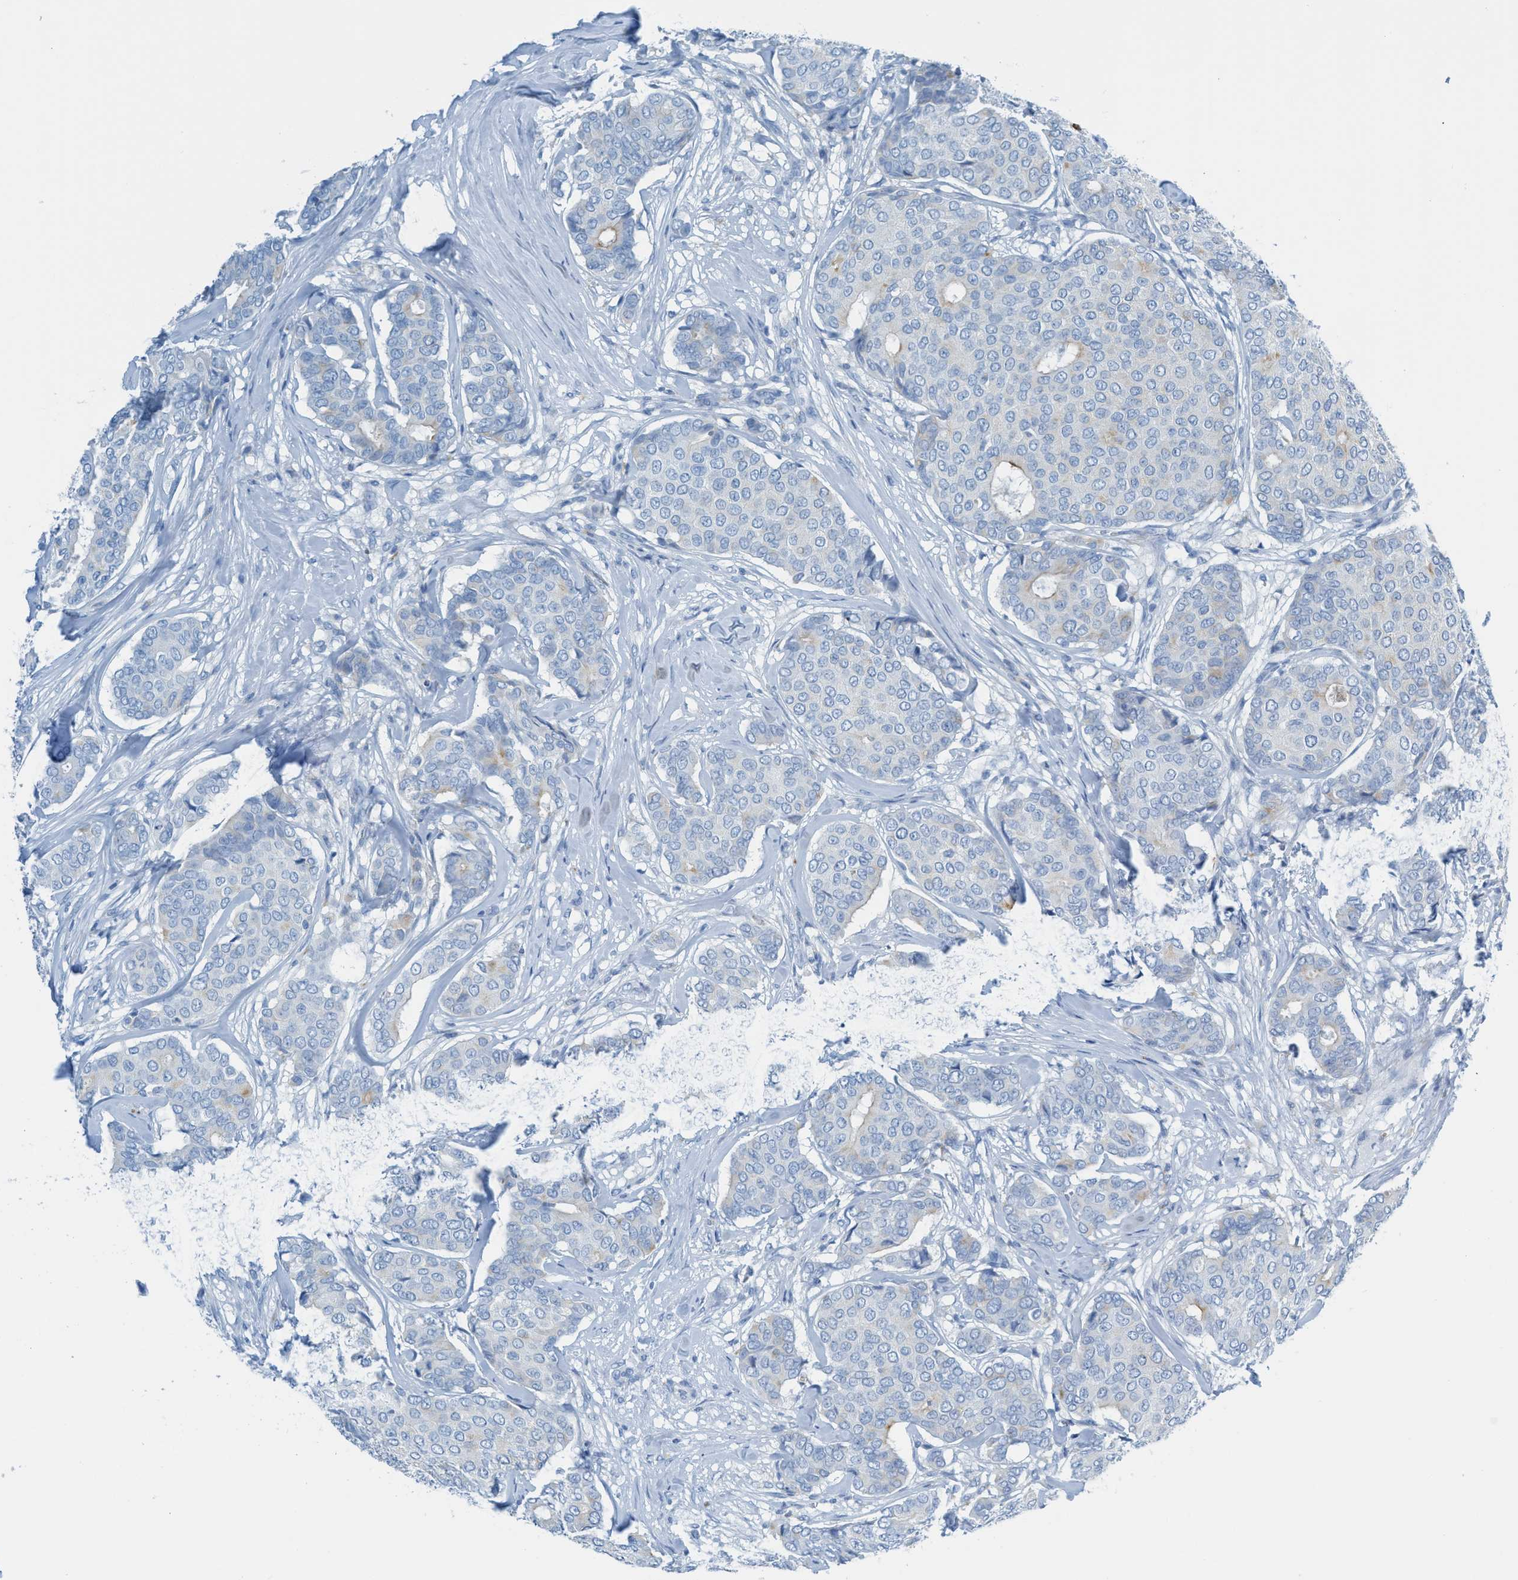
{"staining": {"intensity": "weak", "quantity": "<25%", "location": "cytoplasmic/membranous"}, "tissue": "breast cancer", "cell_type": "Tumor cells", "image_type": "cancer", "snomed": [{"axis": "morphology", "description": "Duct carcinoma"}, {"axis": "topography", "description": "Breast"}], "caption": "The image reveals no significant expression in tumor cells of intraductal carcinoma (breast).", "gene": "C21orf62", "patient": {"sex": "female", "age": 75}}